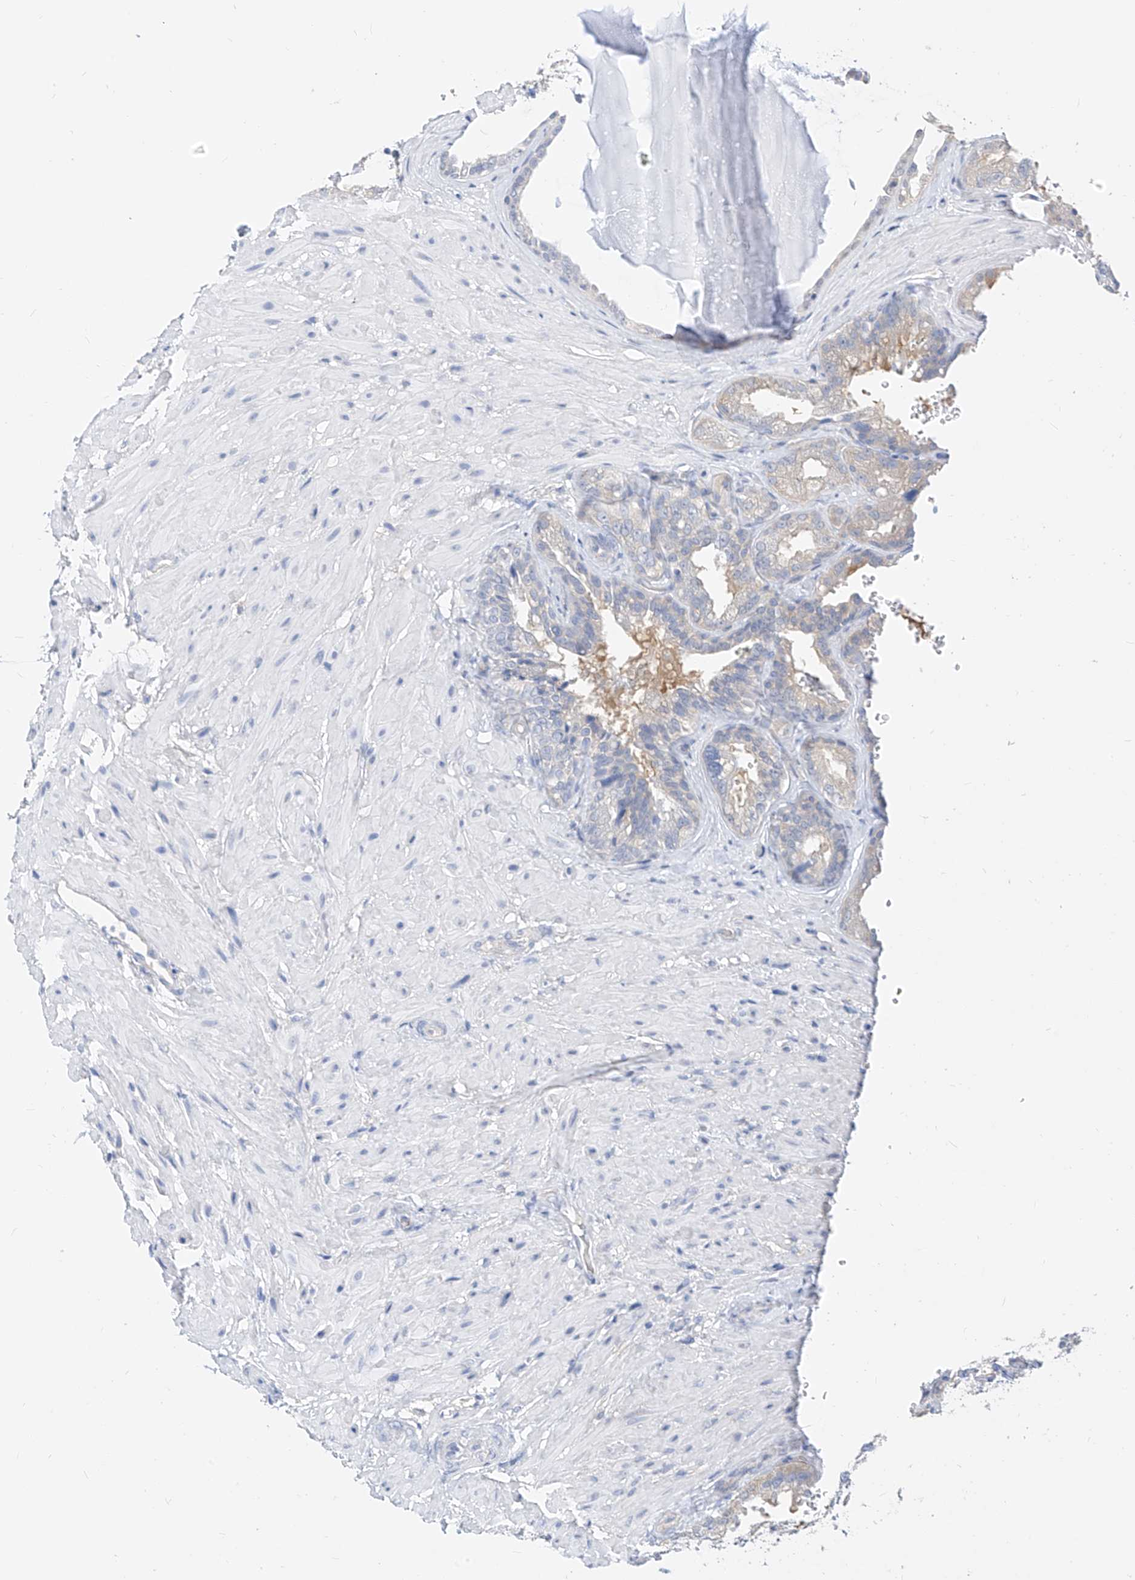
{"staining": {"intensity": "negative", "quantity": "none", "location": "none"}, "tissue": "seminal vesicle", "cell_type": "Glandular cells", "image_type": "normal", "snomed": [{"axis": "morphology", "description": "Normal tissue, NOS"}, {"axis": "topography", "description": "Seminal veicle"}, {"axis": "topography", "description": "Peripheral nerve tissue"}], "caption": "The micrograph exhibits no staining of glandular cells in benign seminal vesicle. Brightfield microscopy of immunohistochemistry stained with DAB (brown) and hematoxylin (blue), captured at high magnification.", "gene": "ZZEF1", "patient": {"sex": "male", "age": 63}}